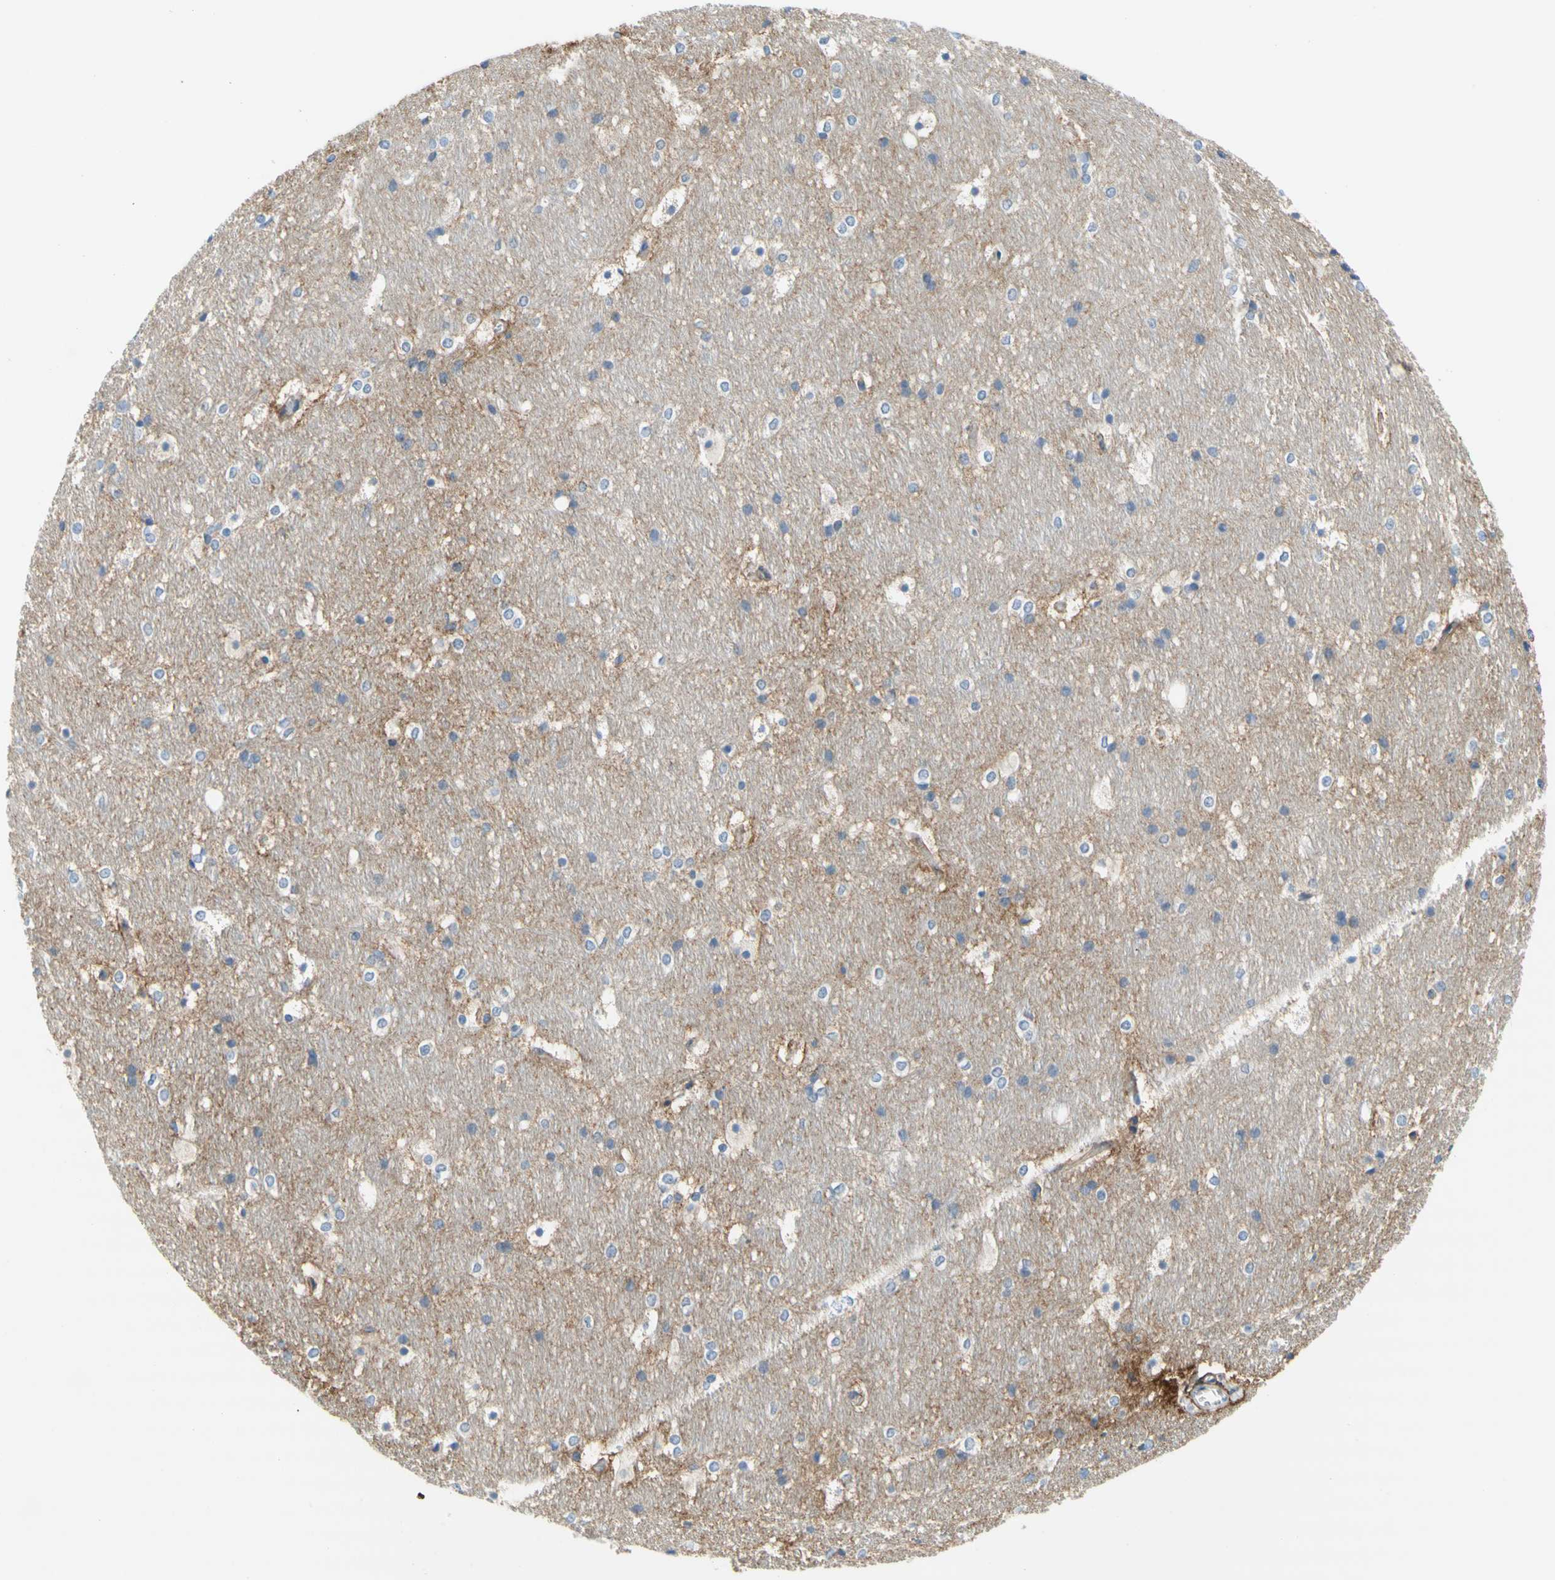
{"staining": {"intensity": "negative", "quantity": "none", "location": "none"}, "tissue": "hippocampus", "cell_type": "Glial cells", "image_type": "normal", "snomed": [{"axis": "morphology", "description": "Normal tissue, NOS"}, {"axis": "topography", "description": "Hippocampus"}], "caption": "IHC image of normal human hippocampus stained for a protein (brown), which demonstrates no staining in glial cells. Brightfield microscopy of immunohistochemistry stained with DAB (brown) and hematoxylin (blue), captured at high magnification.", "gene": "F3", "patient": {"sex": "female", "age": 19}}